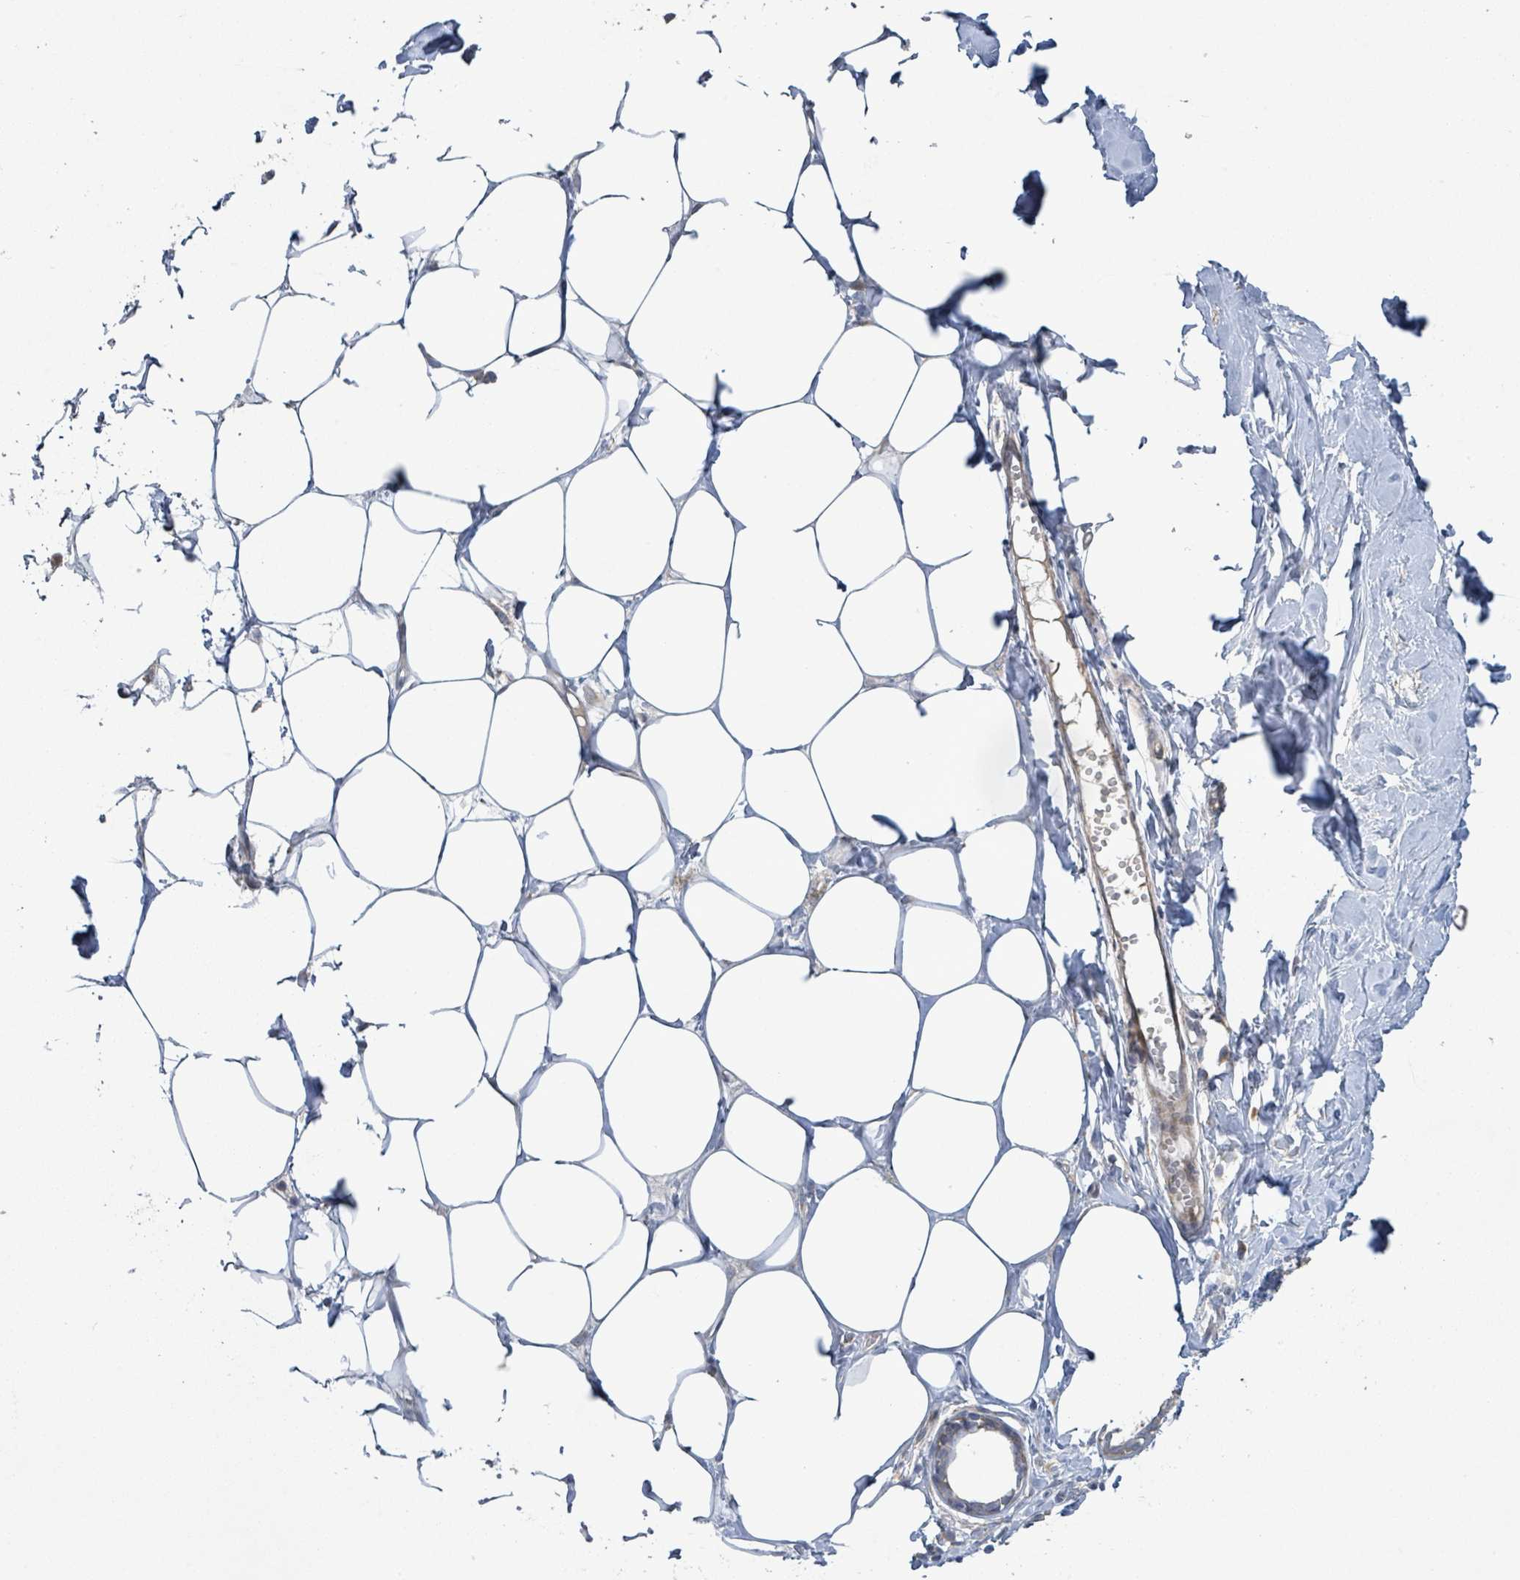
{"staining": {"intensity": "negative", "quantity": "none", "location": "none"}, "tissue": "breast", "cell_type": "Adipocytes", "image_type": "normal", "snomed": [{"axis": "morphology", "description": "Normal tissue, NOS"}, {"axis": "topography", "description": "Breast"}], "caption": "IHC photomicrograph of benign breast stained for a protein (brown), which exhibits no expression in adipocytes. (Immunohistochemistry (ihc), brightfield microscopy, high magnification).", "gene": "SLIT3", "patient": {"sex": "female", "age": 27}}